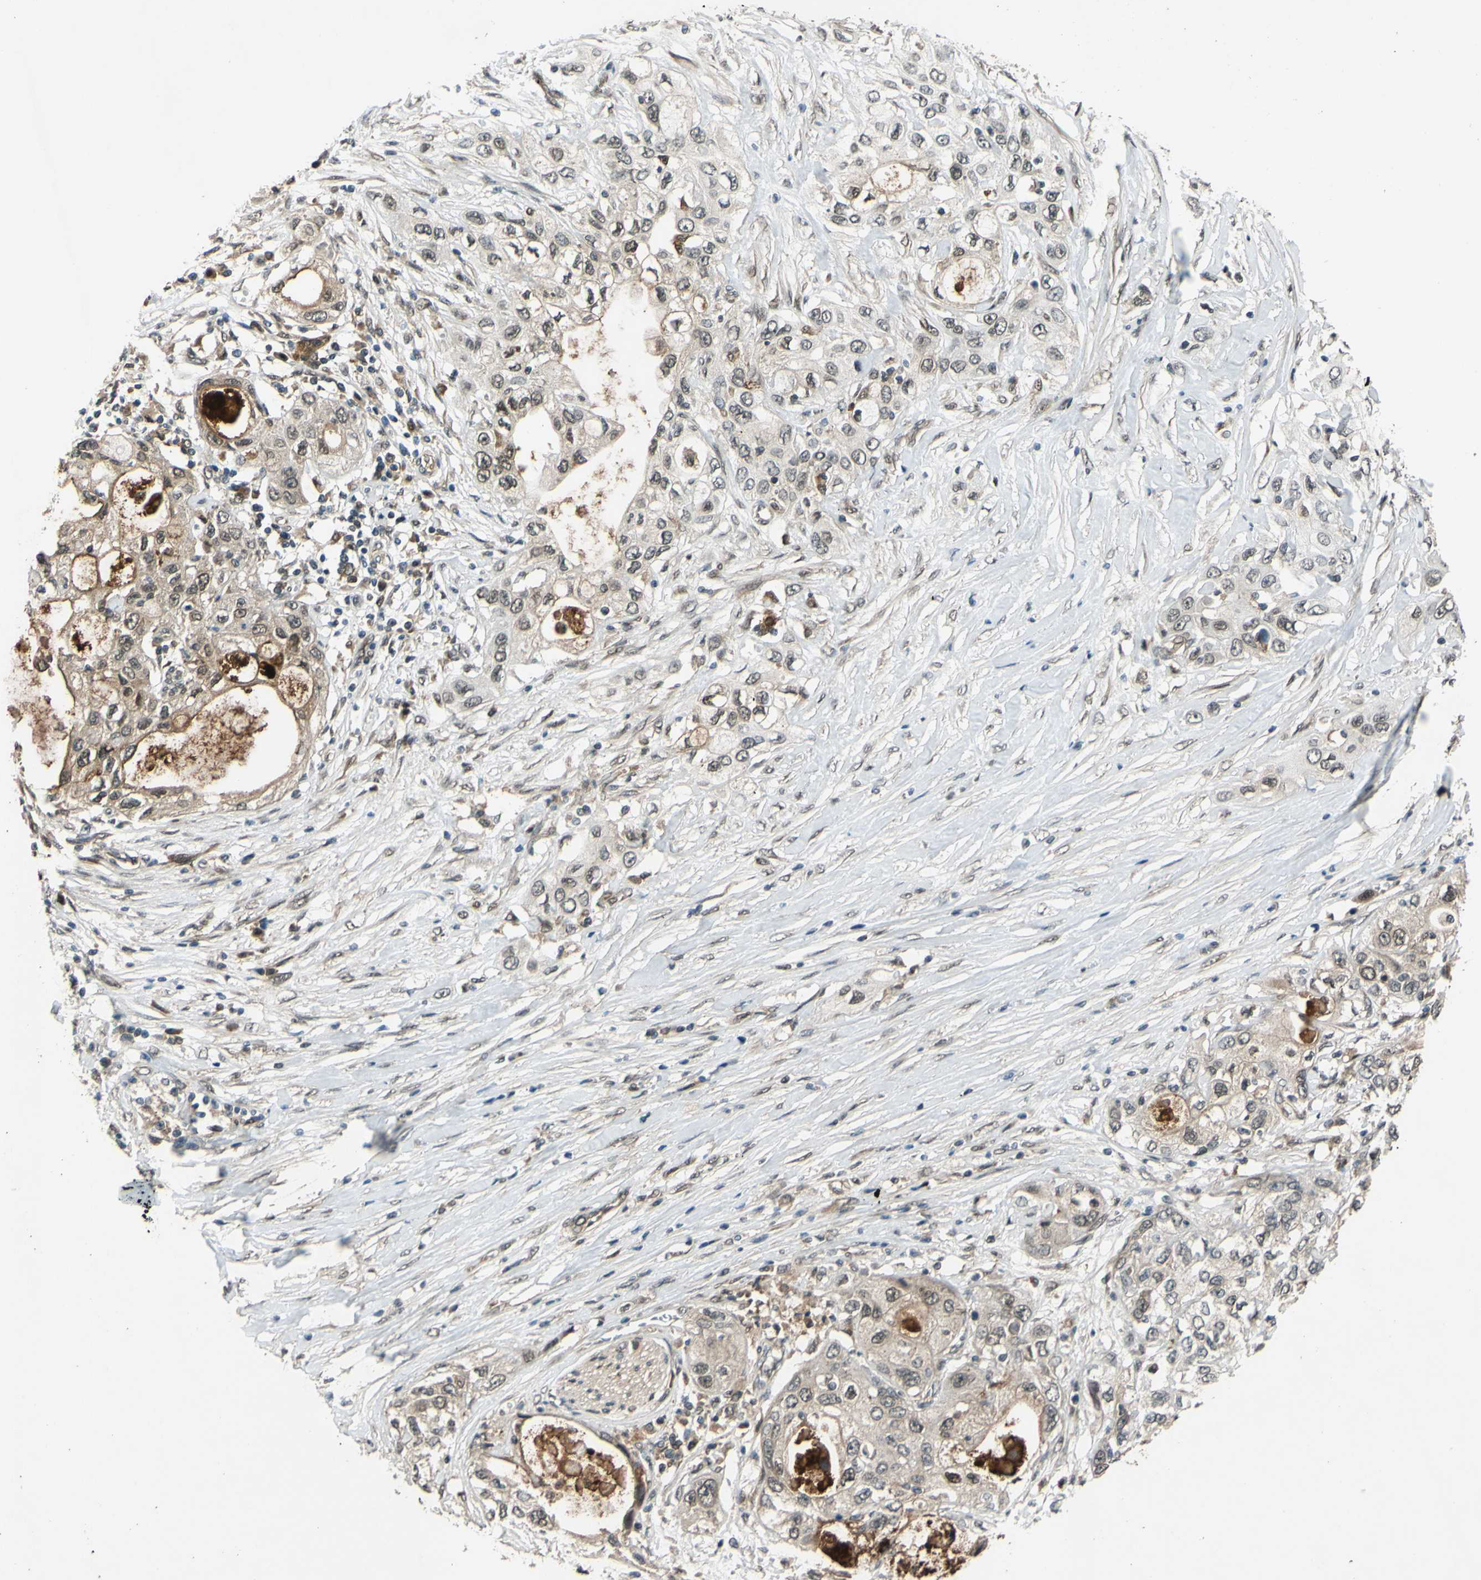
{"staining": {"intensity": "weak", "quantity": "<25%", "location": "cytoplasmic/membranous"}, "tissue": "pancreatic cancer", "cell_type": "Tumor cells", "image_type": "cancer", "snomed": [{"axis": "morphology", "description": "Adenocarcinoma, NOS"}, {"axis": "topography", "description": "Pancreas"}], "caption": "Immunohistochemistry of adenocarcinoma (pancreatic) reveals no expression in tumor cells.", "gene": "ABCC8", "patient": {"sex": "female", "age": 70}}